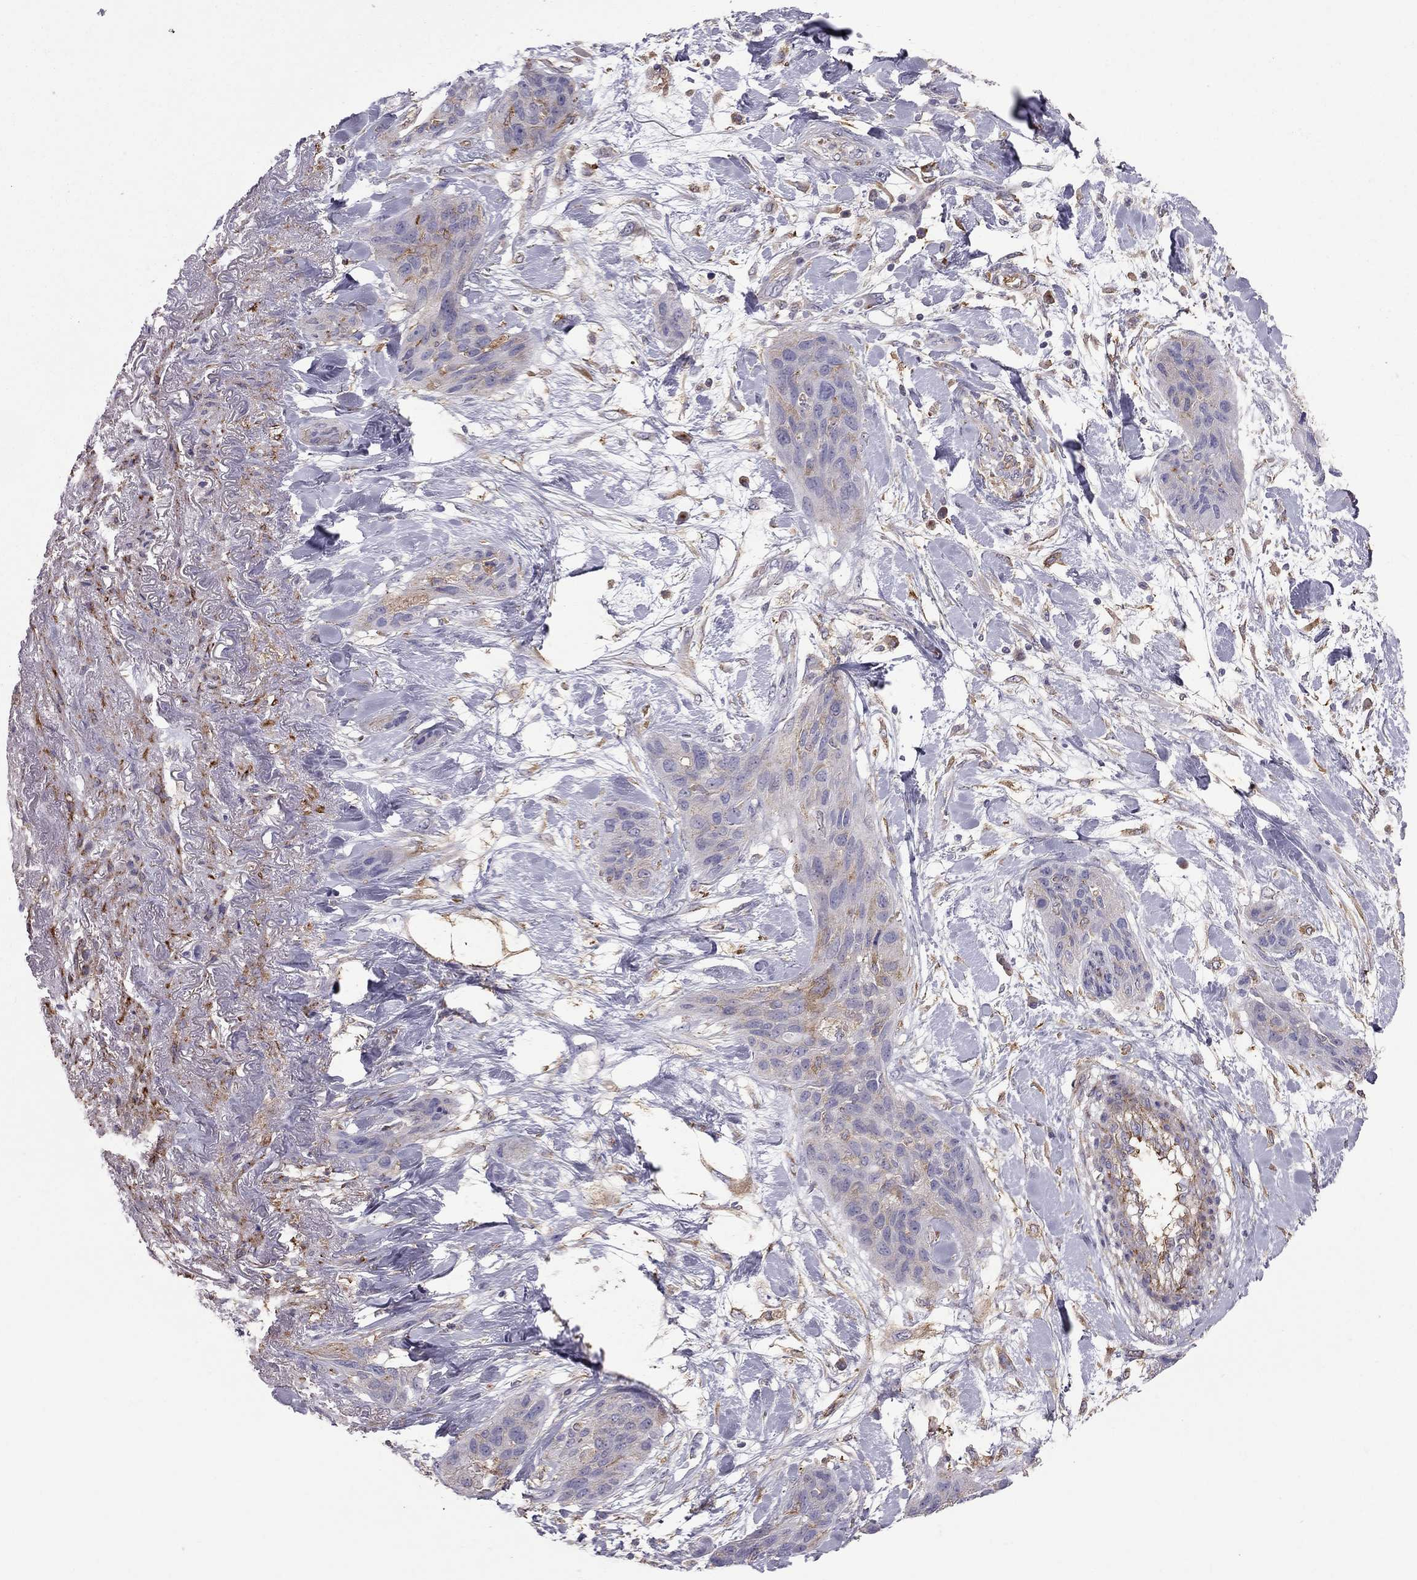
{"staining": {"intensity": "moderate", "quantity": "<25%", "location": "cytoplasmic/membranous"}, "tissue": "lung cancer", "cell_type": "Tumor cells", "image_type": "cancer", "snomed": [{"axis": "morphology", "description": "Squamous cell carcinoma, NOS"}, {"axis": "topography", "description": "Lung"}], "caption": "A micrograph of lung squamous cell carcinoma stained for a protein demonstrates moderate cytoplasmic/membranous brown staining in tumor cells. The protein of interest is shown in brown color, while the nuclei are stained blue.", "gene": "EIF4E3", "patient": {"sex": "female", "age": 70}}